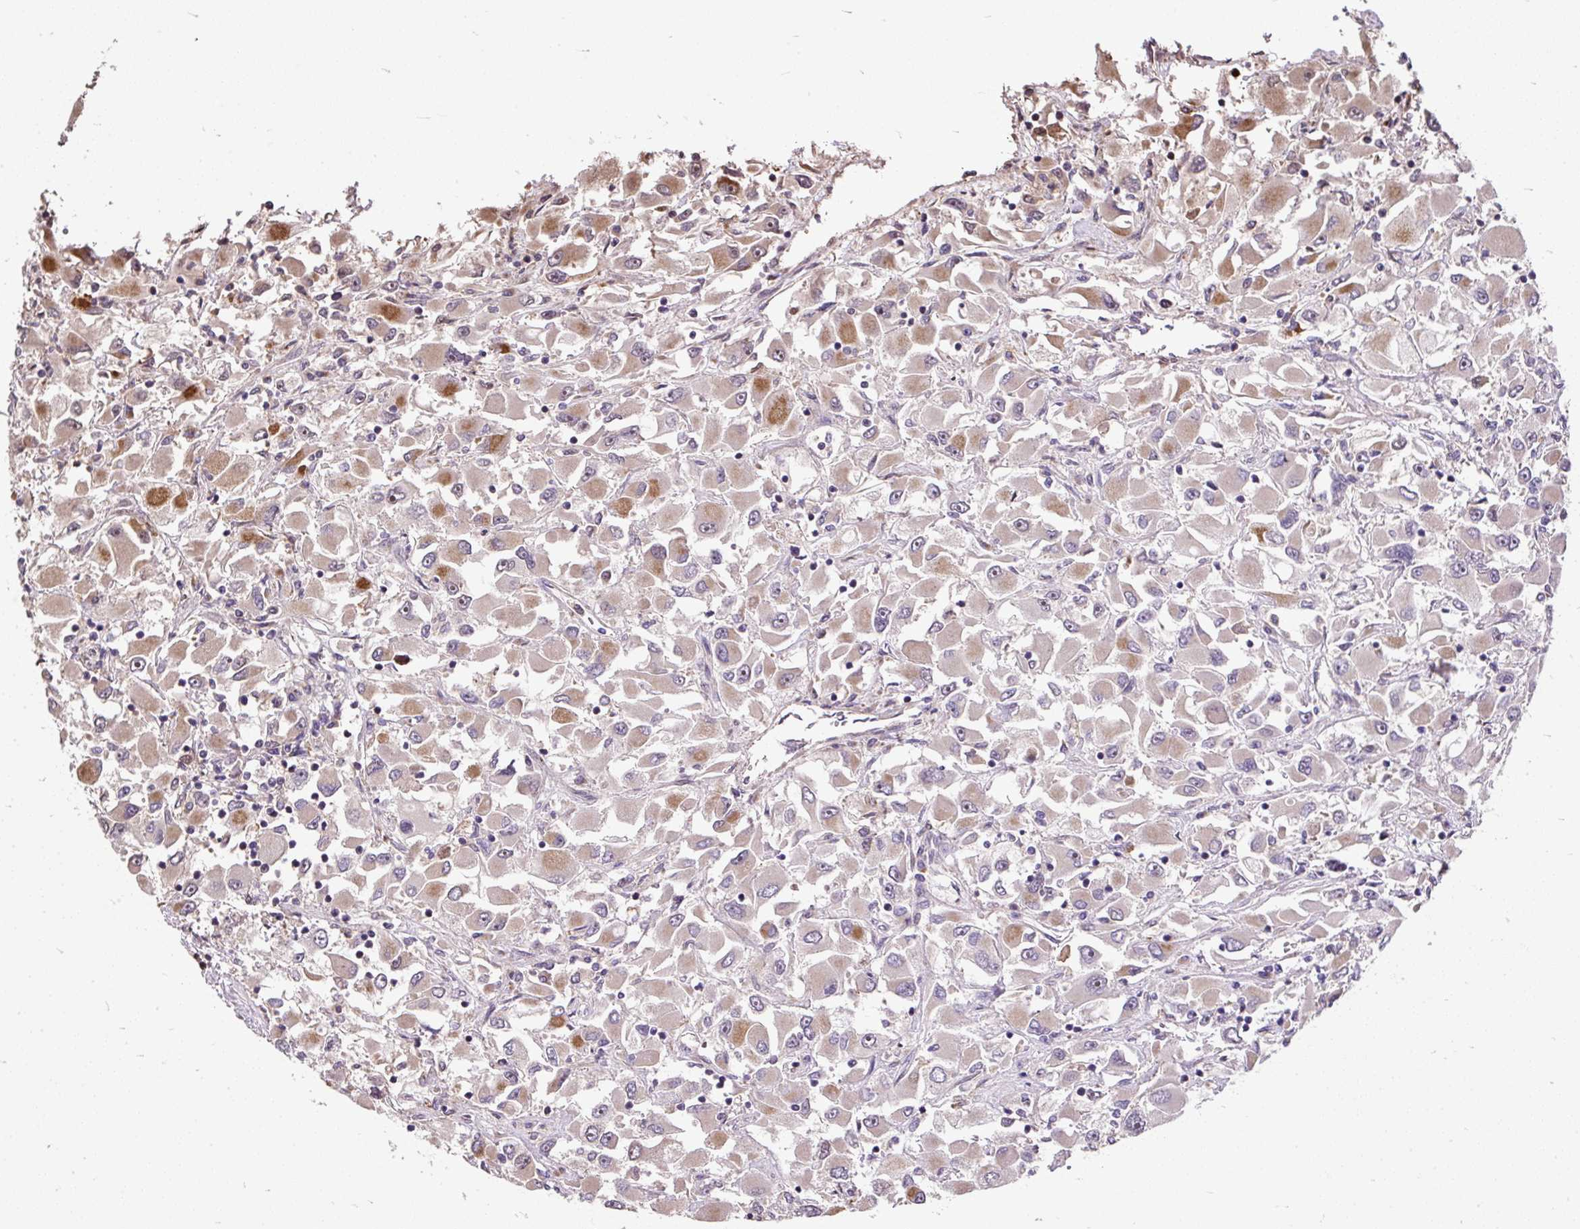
{"staining": {"intensity": "weak", "quantity": "25%-75%", "location": "cytoplasmic/membranous"}, "tissue": "renal cancer", "cell_type": "Tumor cells", "image_type": "cancer", "snomed": [{"axis": "morphology", "description": "Adenocarcinoma, NOS"}, {"axis": "topography", "description": "Kidney"}], "caption": "High-magnification brightfield microscopy of renal cancer (adenocarcinoma) stained with DAB (brown) and counterstained with hematoxylin (blue). tumor cells exhibit weak cytoplasmic/membranous positivity is seen in approximately25%-75% of cells. Using DAB (brown) and hematoxylin (blue) stains, captured at high magnification using brightfield microscopy.", "gene": "PUS7L", "patient": {"sex": "female", "age": 52}}